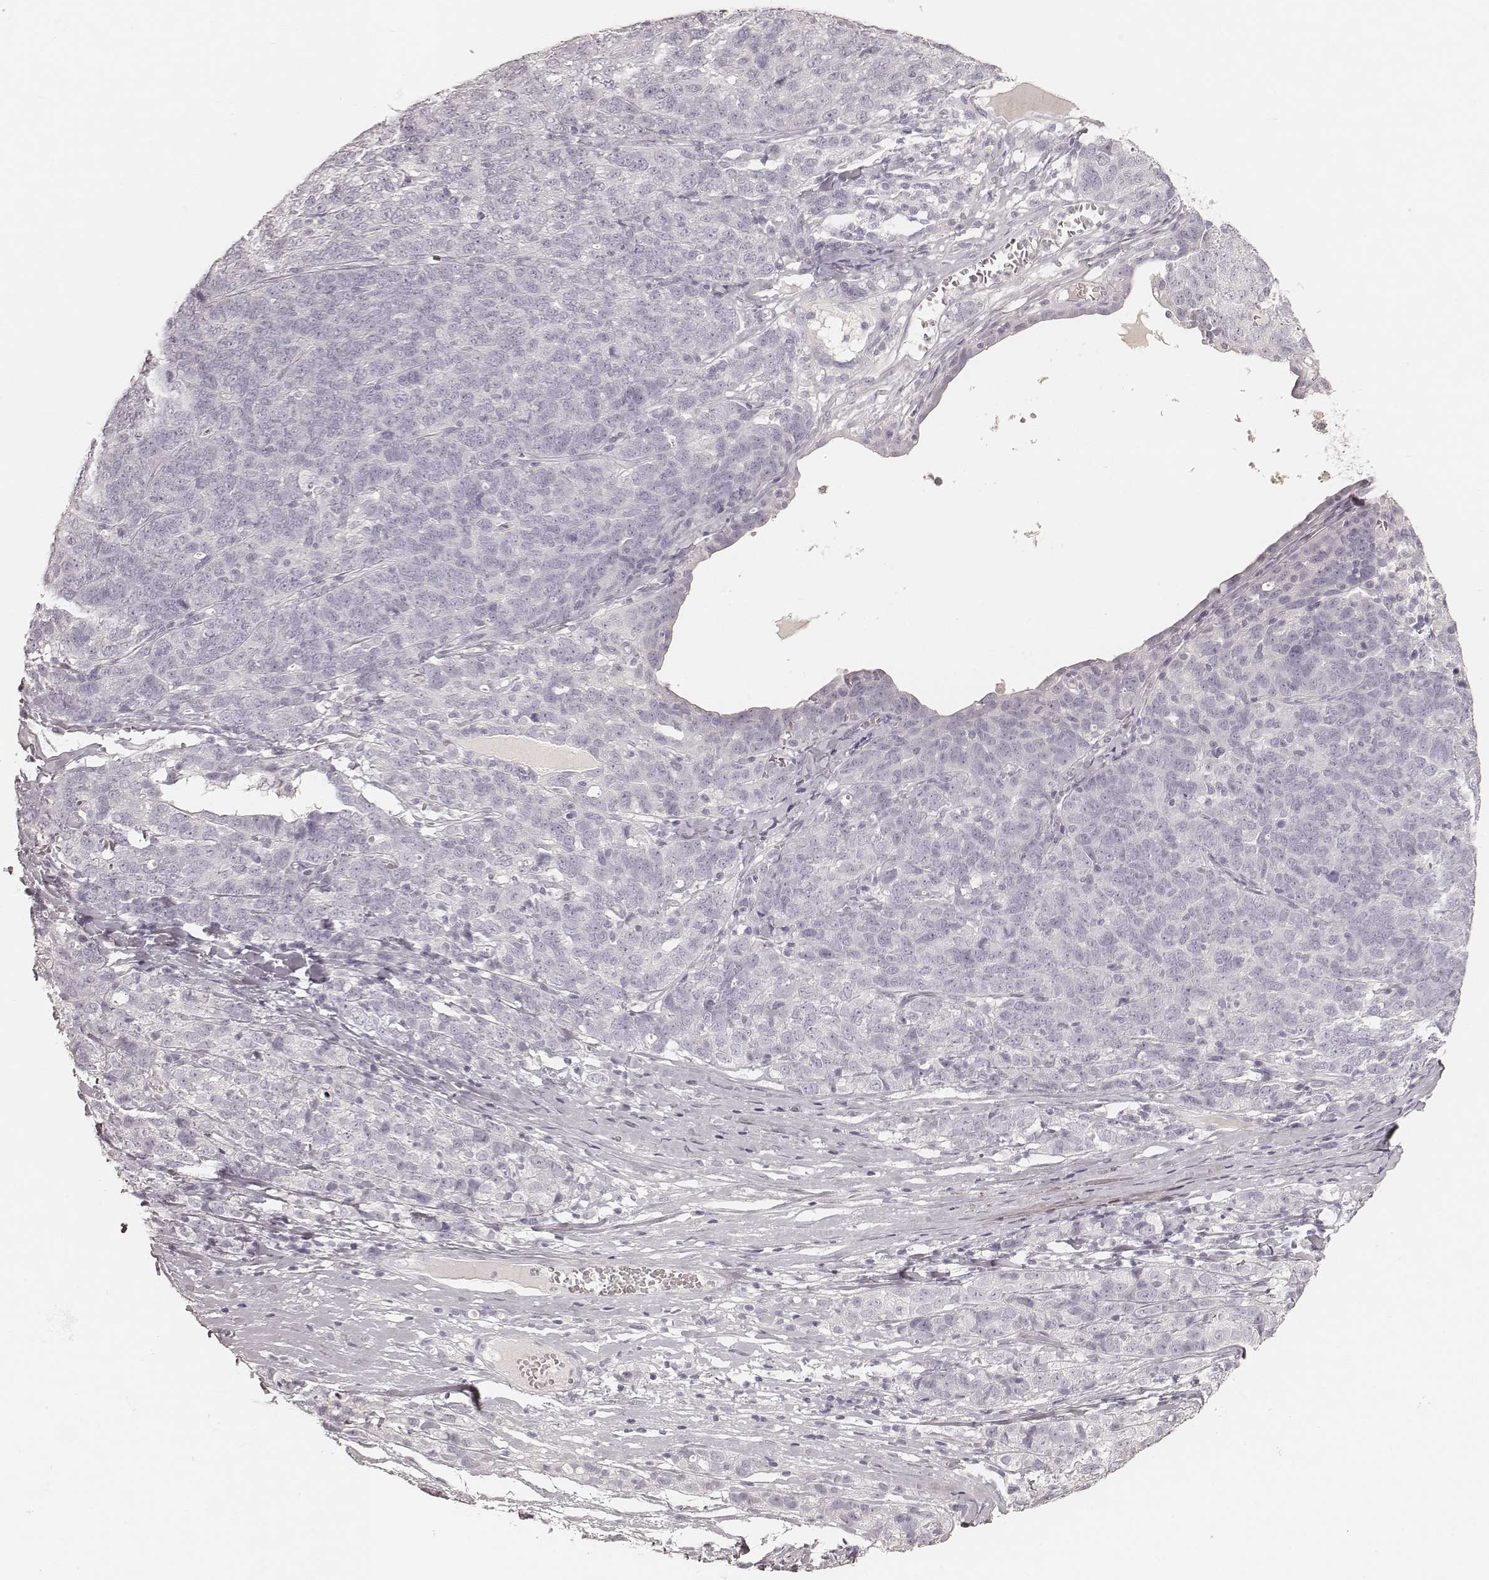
{"staining": {"intensity": "negative", "quantity": "none", "location": "none"}, "tissue": "ovarian cancer", "cell_type": "Tumor cells", "image_type": "cancer", "snomed": [{"axis": "morphology", "description": "Cystadenocarcinoma, serous, NOS"}, {"axis": "topography", "description": "Ovary"}], "caption": "Tumor cells show no significant protein expression in ovarian serous cystadenocarcinoma. Nuclei are stained in blue.", "gene": "KRT26", "patient": {"sex": "female", "age": 71}}